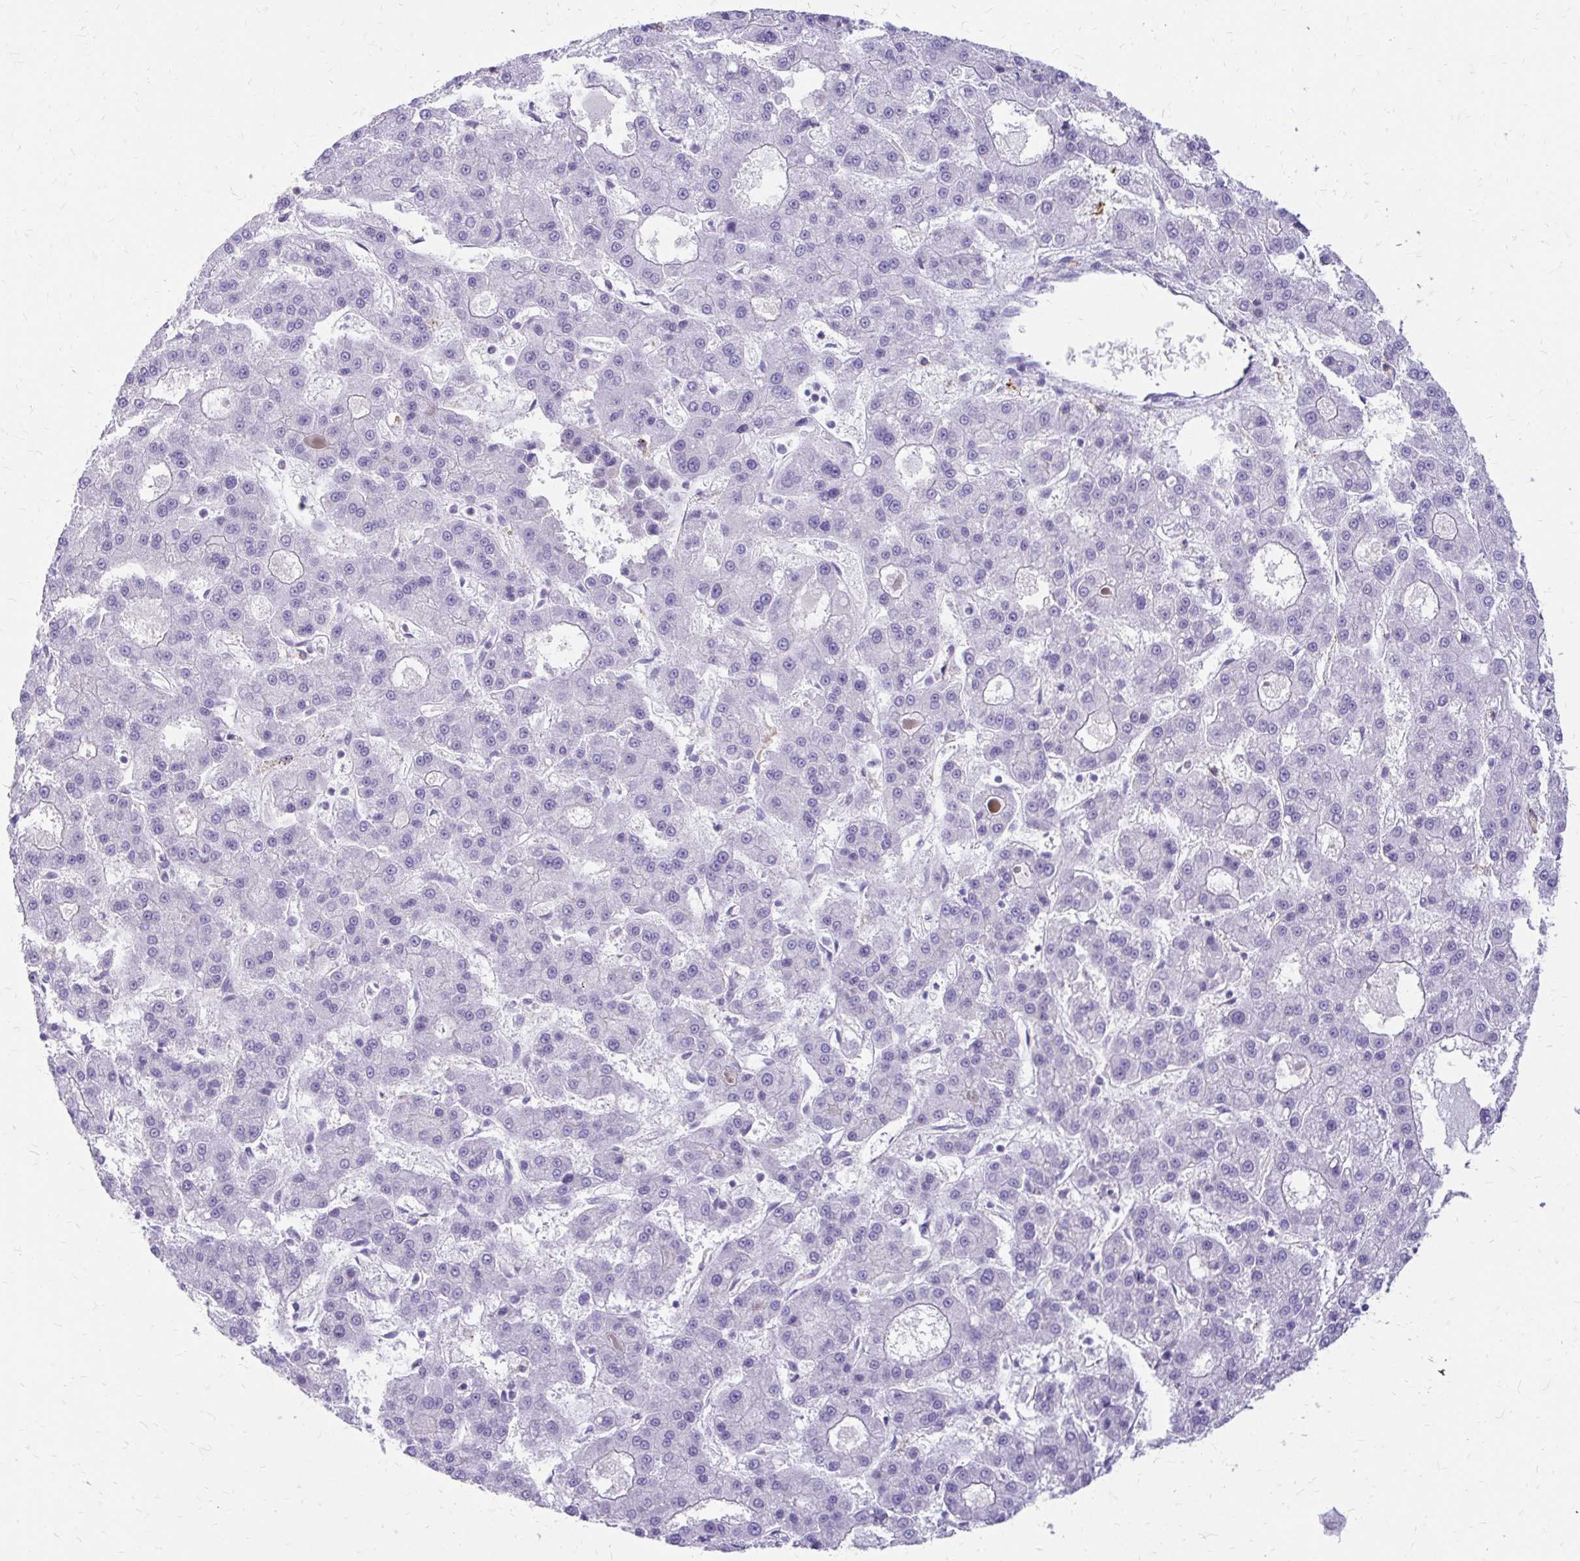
{"staining": {"intensity": "negative", "quantity": "none", "location": "none"}, "tissue": "liver cancer", "cell_type": "Tumor cells", "image_type": "cancer", "snomed": [{"axis": "morphology", "description": "Carcinoma, Hepatocellular, NOS"}, {"axis": "topography", "description": "Liver"}], "caption": "Immunohistochemistry (IHC) image of neoplastic tissue: human liver cancer (hepatocellular carcinoma) stained with DAB exhibits no significant protein positivity in tumor cells.", "gene": "SIGLEC11", "patient": {"sex": "male", "age": 70}}